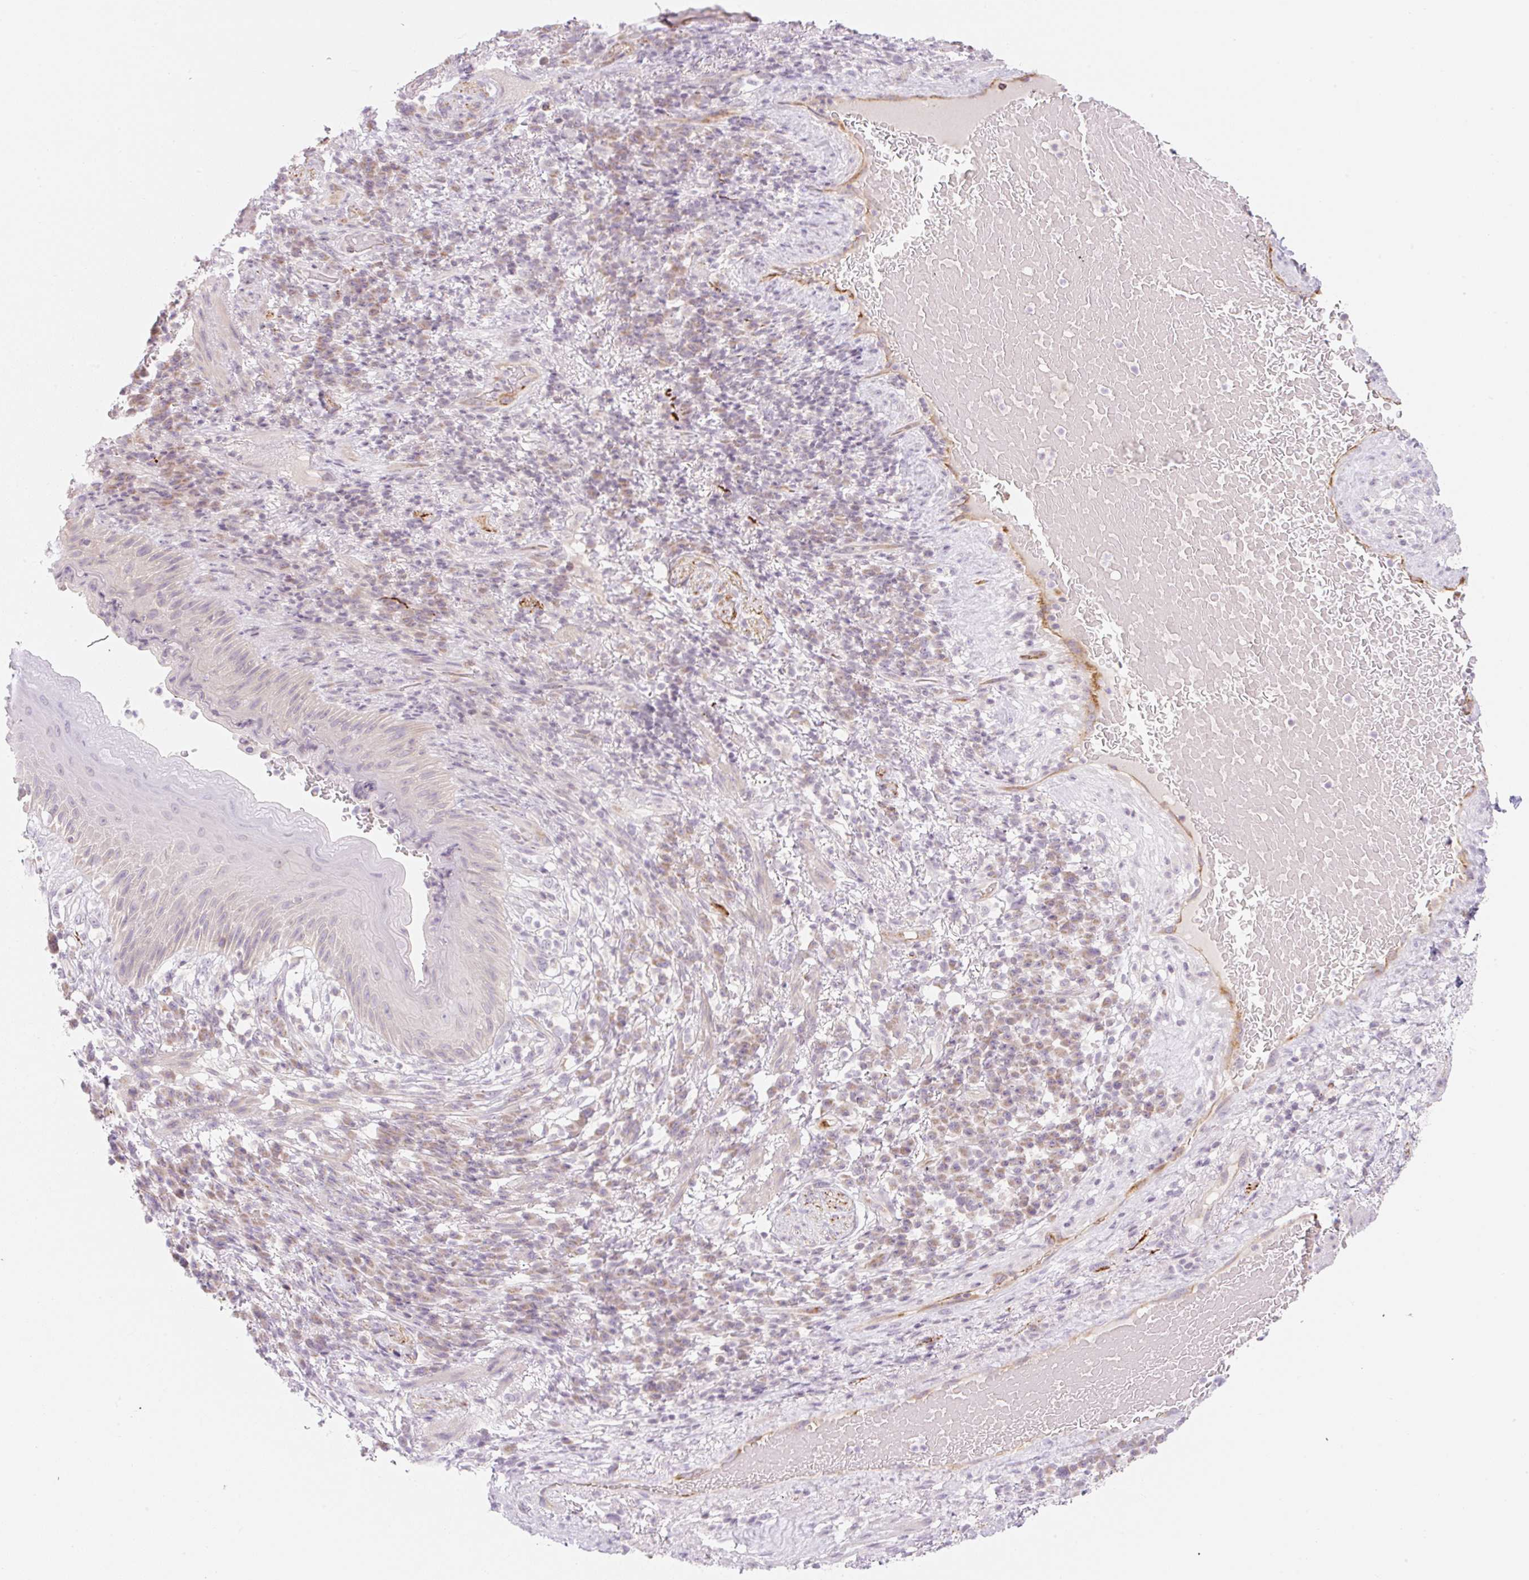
{"staining": {"intensity": "negative", "quantity": "none", "location": "none"}, "tissue": "skin", "cell_type": "Epidermal cells", "image_type": "normal", "snomed": [{"axis": "morphology", "description": "Normal tissue, NOS"}, {"axis": "topography", "description": "Anal"}], "caption": "The micrograph demonstrates no staining of epidermal cells in unremarkable skin.", "gene": "CASKIN1", "patient": {"sex": "male", "age": 78}}